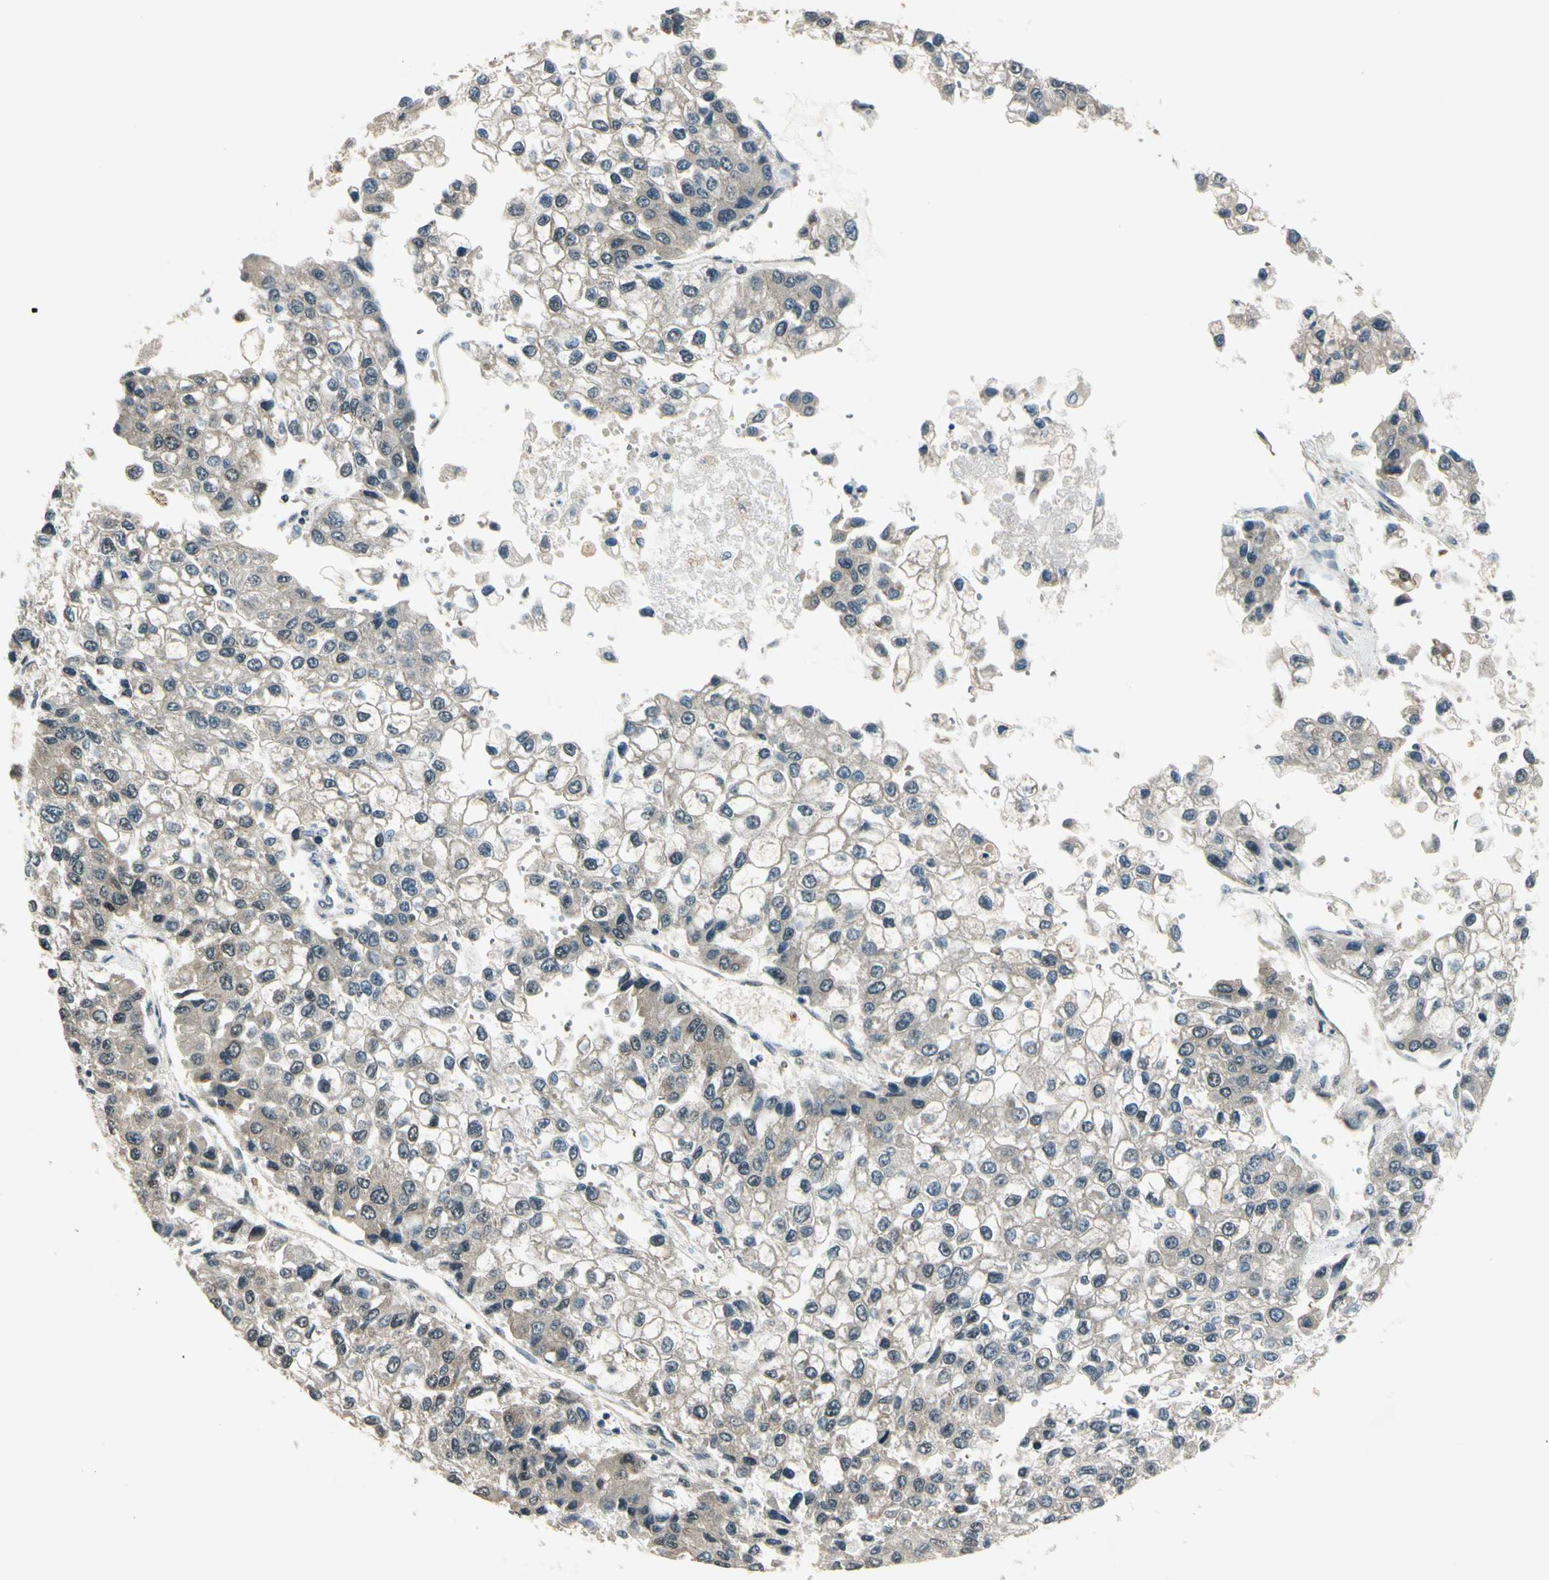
{"staining": {"intensity": "weak", "quantity": ">75%", "location": "cytoplasmic/membranous"}, "tissue": "liver cancer", "cell_type": "Tumor cells", "image_type": "cancer", "snomed": [{"axis": "morphology", "description": "Carcinoma, Hepatocellular, NOS"}, {"axis": "topography", "description": "Liver"}], "caption": "Human liver hepatocellular carcinoma stained for a protein (brown) exhibits weak cytoplasmic/membranous positive staining in about >75% of tumor cells.", "gene": "MCPH1", "patient": {"sex": "female", "age": 66}}